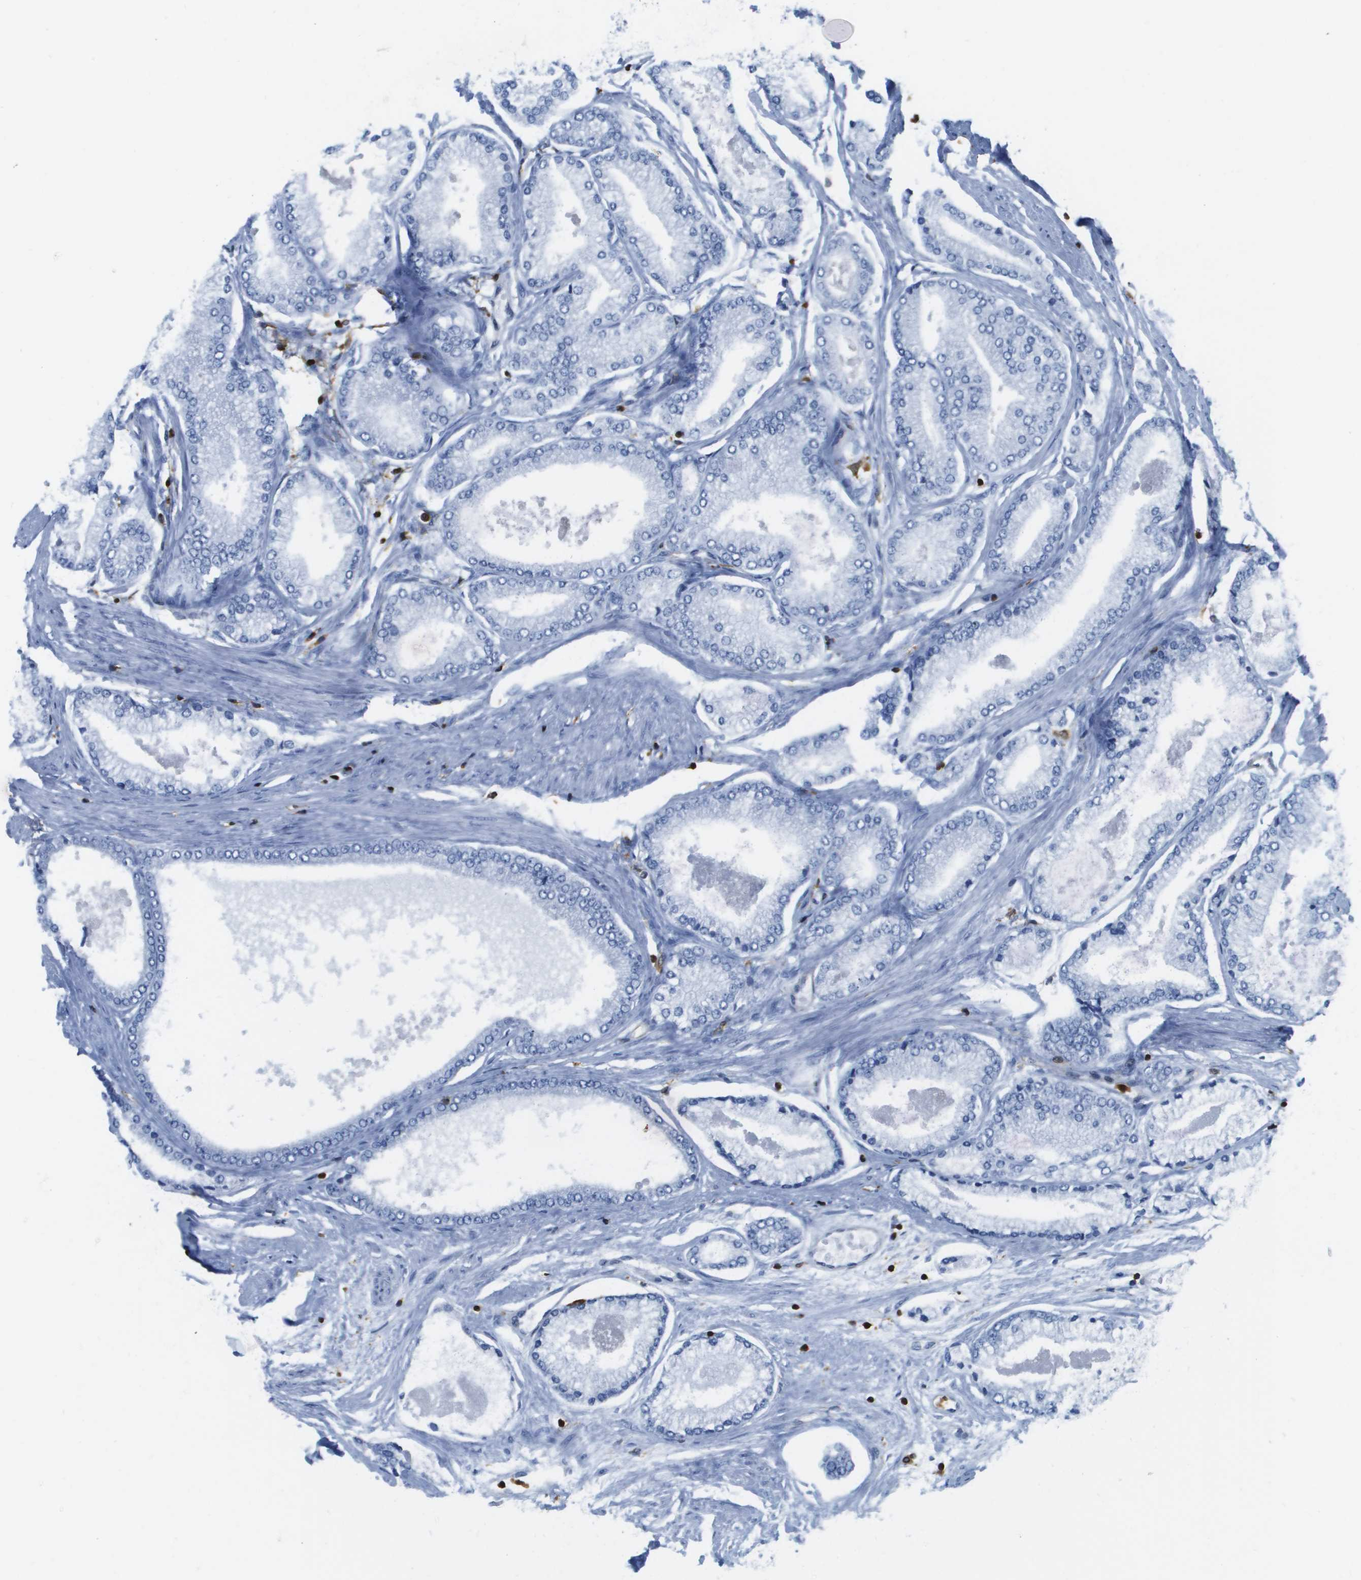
{"staining": {"intensity": "negative", "quantity": "none", "location": "none"}, "tissue": "prostate cancer", "cell_type": "Tumor cells", "image_type": "cancer", "snomed": [{"axis": "morphology", "description": "Adenocarcinoma, High grade"}, {"axis": "topography", "description": "Prostate"}], "caption": "Protein analysis of prostate adenocarcinoma (high-grade) shows no significant positivity in tumor cells.", "gene": "DOCK5", "patient": {"sex": "male", "age": 61}}